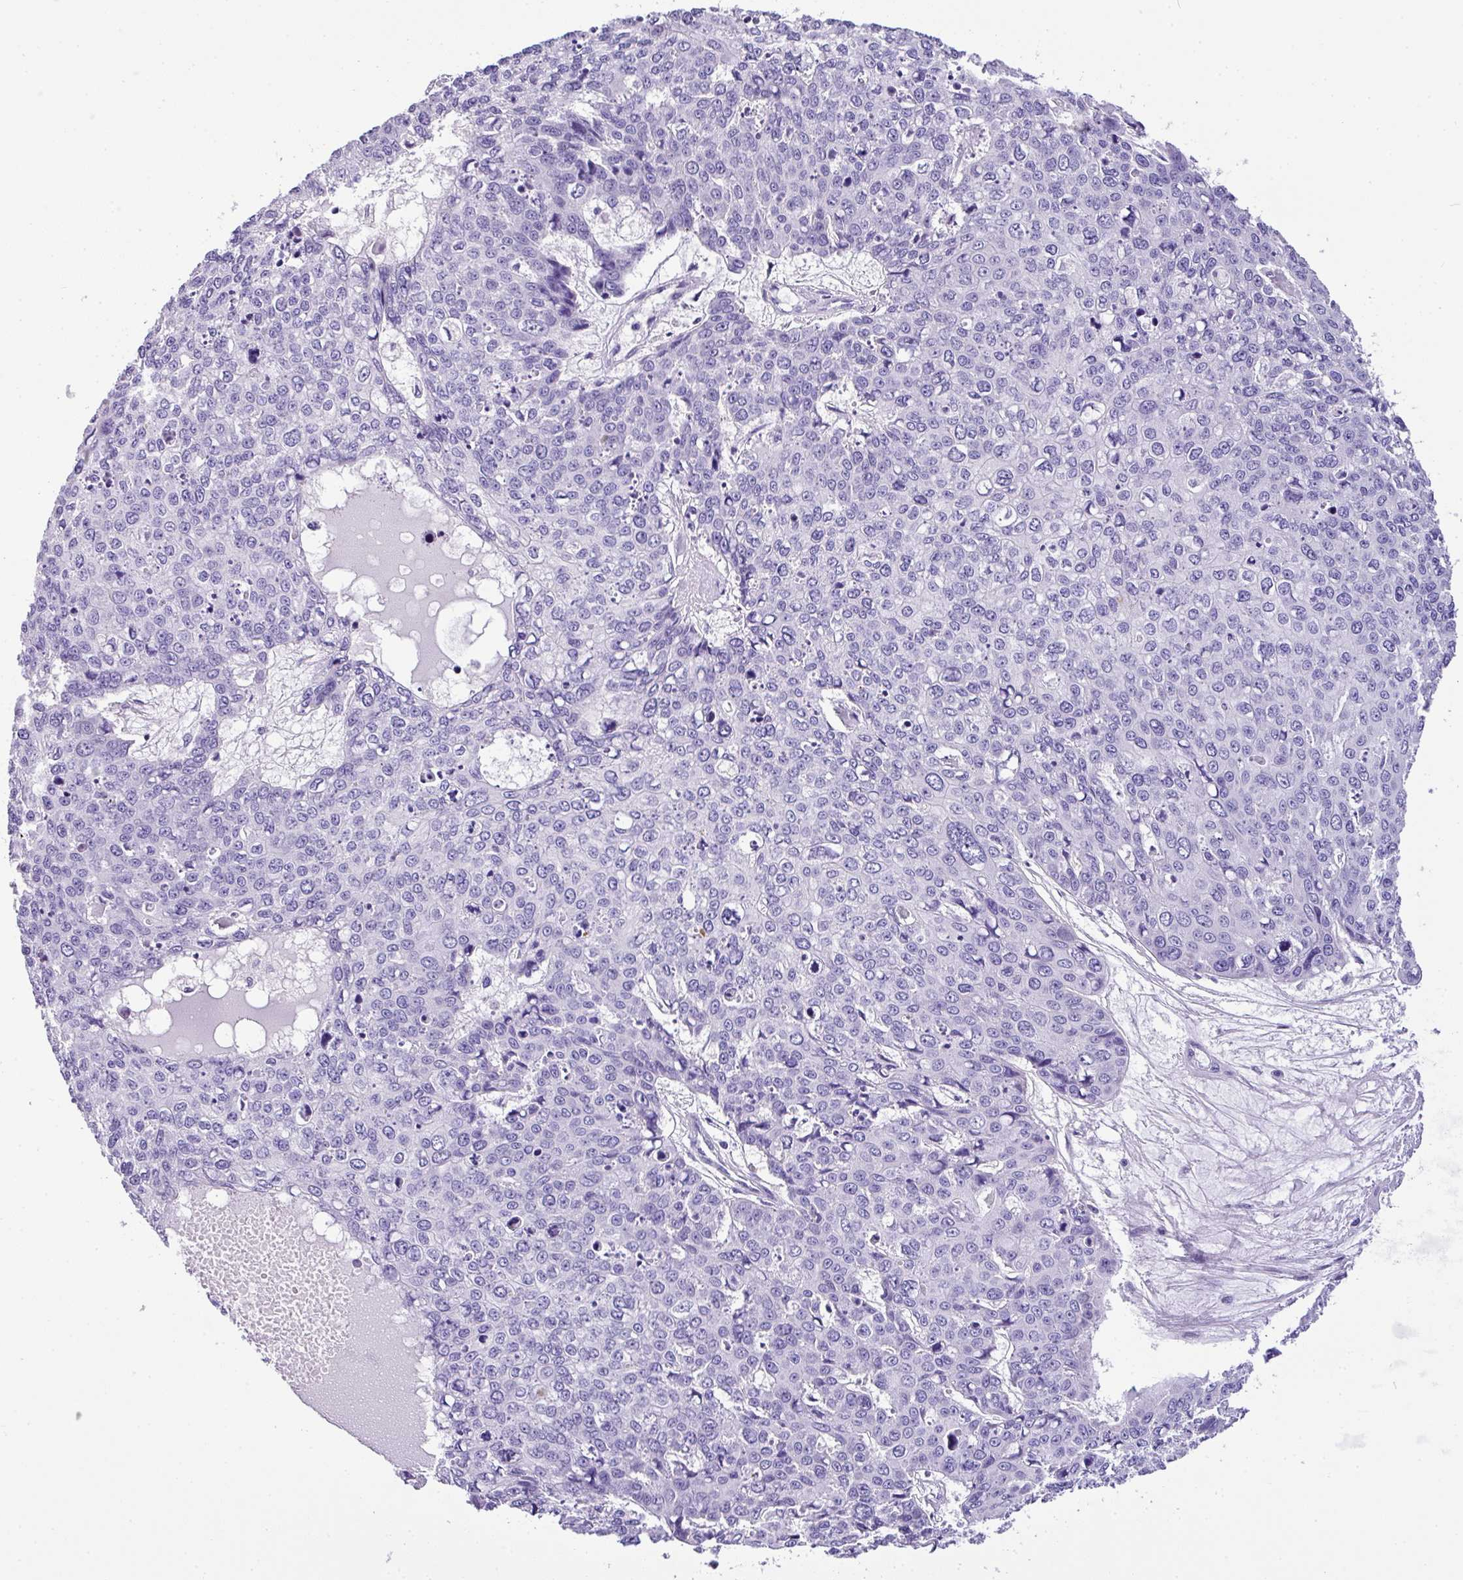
{"staining": {"intensity": "negative", "quantity": "none", "location": "none"}, "tissue": "skin cancer", "cell_type": "Tumor cells", "image_type": "cancer", "snomed": [{"axis": "morphology", "description": "Squamous cell carcinoma, NOS"}, {"axis": "topography", "description": "Skin"}], "caption": "There is no significant expression in tumor cells of skin squamous cell carcinoma.", "gene": "MUC21", "patient": {"sex": "male", "age": 71}}